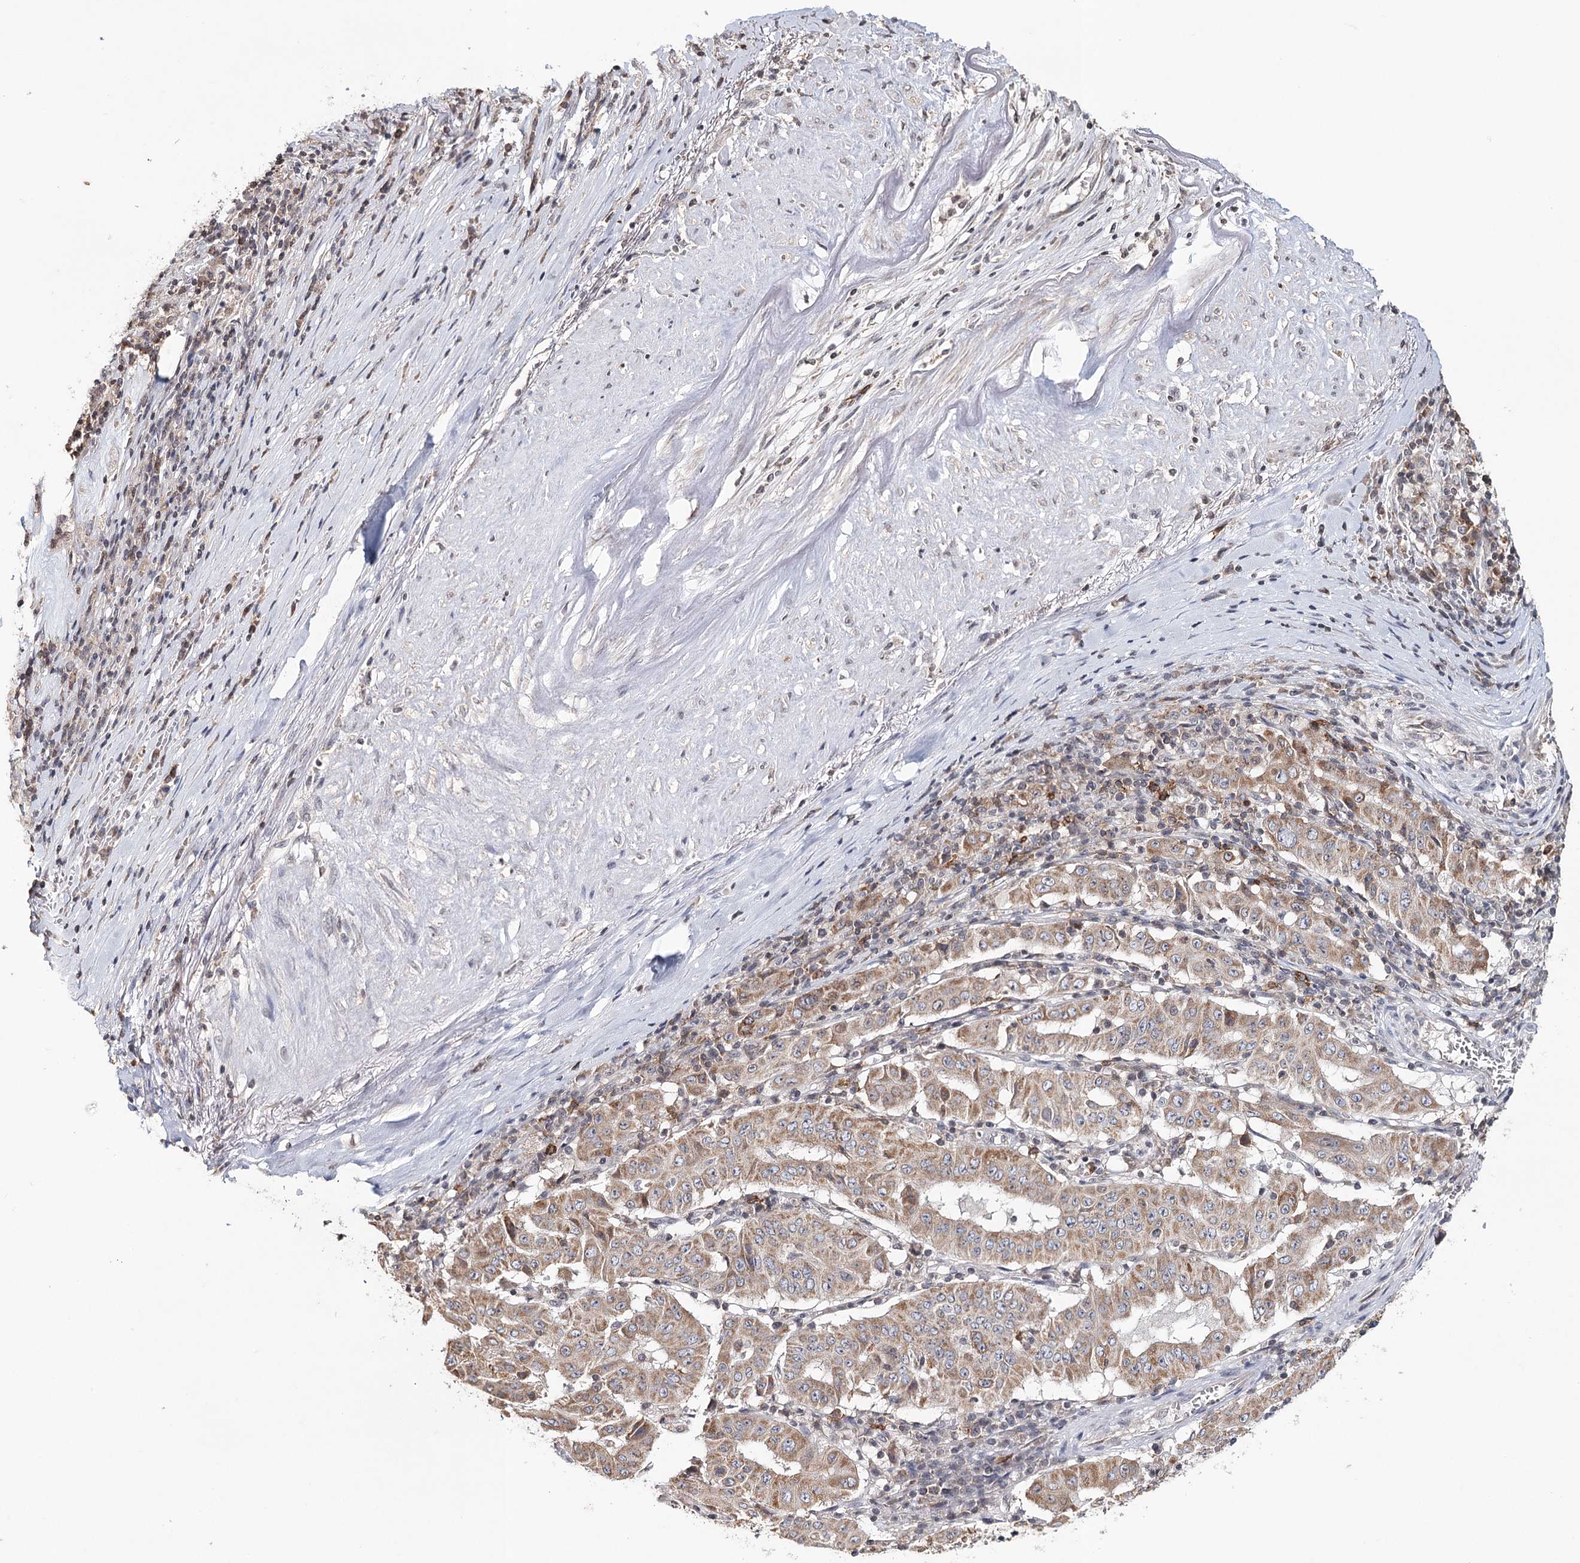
{"staining": {"intensity": "moderate", "quantity": ">75%", "location": "cytoplasmic/membranous"}, "tissue": "pancreatic cancer", "cell_type": "Tumor cells", "image_type": "cancer", "snomed": [{"axis": "morphology", "description": "Adenocarcinoma, NOS"}, {"axis": "topography", "description": "Pancreas"}], "caption": "Human pancreatic cancer (adenocarcinoma) stained for a protein (brown) exhibits moderate cytoplasmic/membranous positive positivity in approximately >75% of tumor cells.", "gene": "ICOS", "patient": {"sex": "male", "age": 63}}